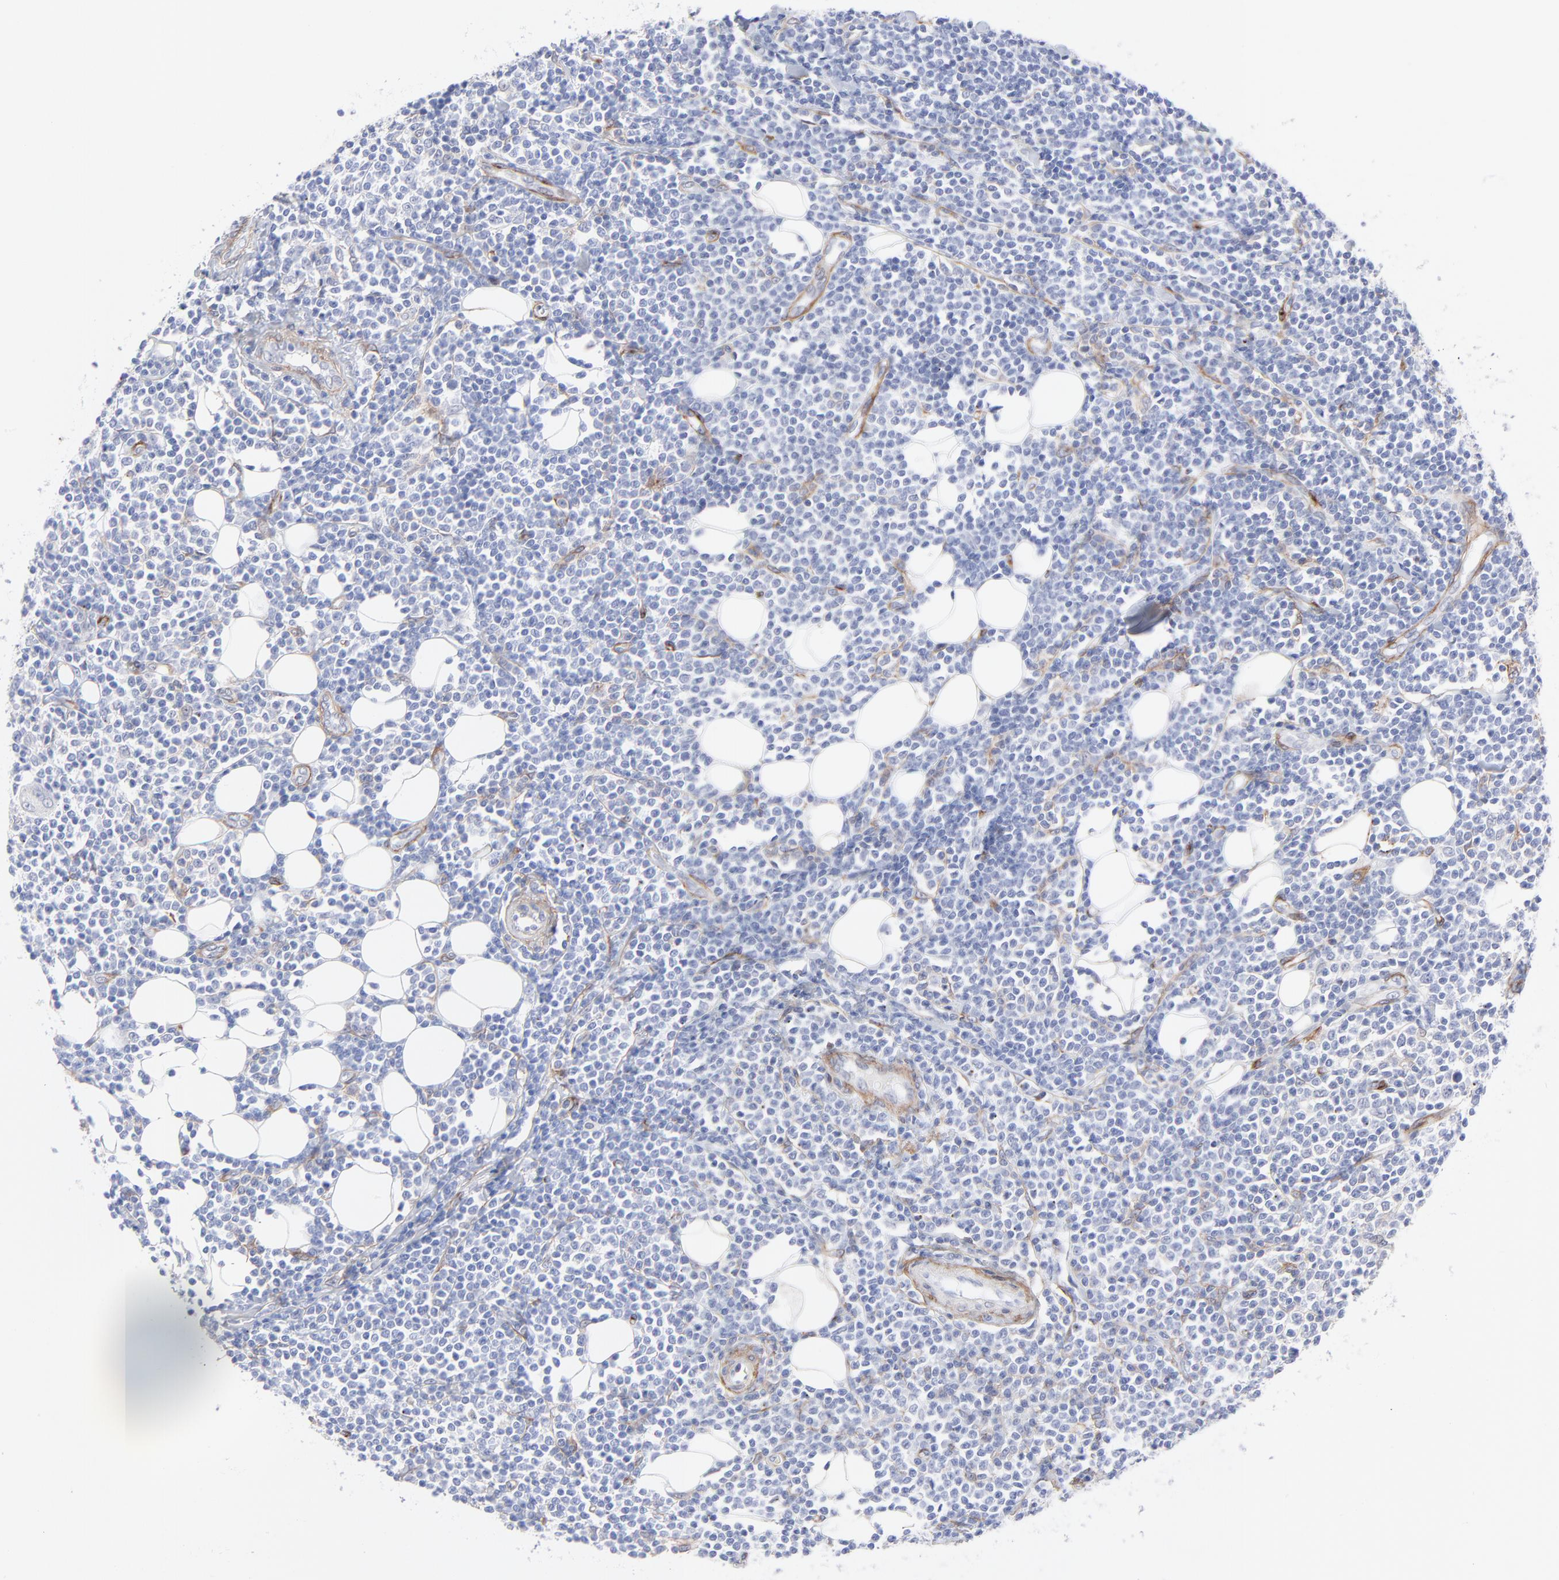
{"staining": {"intensity": "negative", "quantity": "none", "location": "none"}, "tissue": "lymphoma", "cell_type": "Tumor cells", "image_type": "cancer", "snomed": [{"axis": "morphology", "description": "Malignant lymphoma, non-Hodgkin's type, Low grade"}, {"axis": "topography", "description": "Soft tissue"}], "caption": "This micrograph is of lymphoma stained with IHC to label a protein in brown with the nuclei are counter-stained blue. There is no positivity in tumor cells.", "gene": "PDGFRB", "patient": {"sex": "male", "age": 92}}